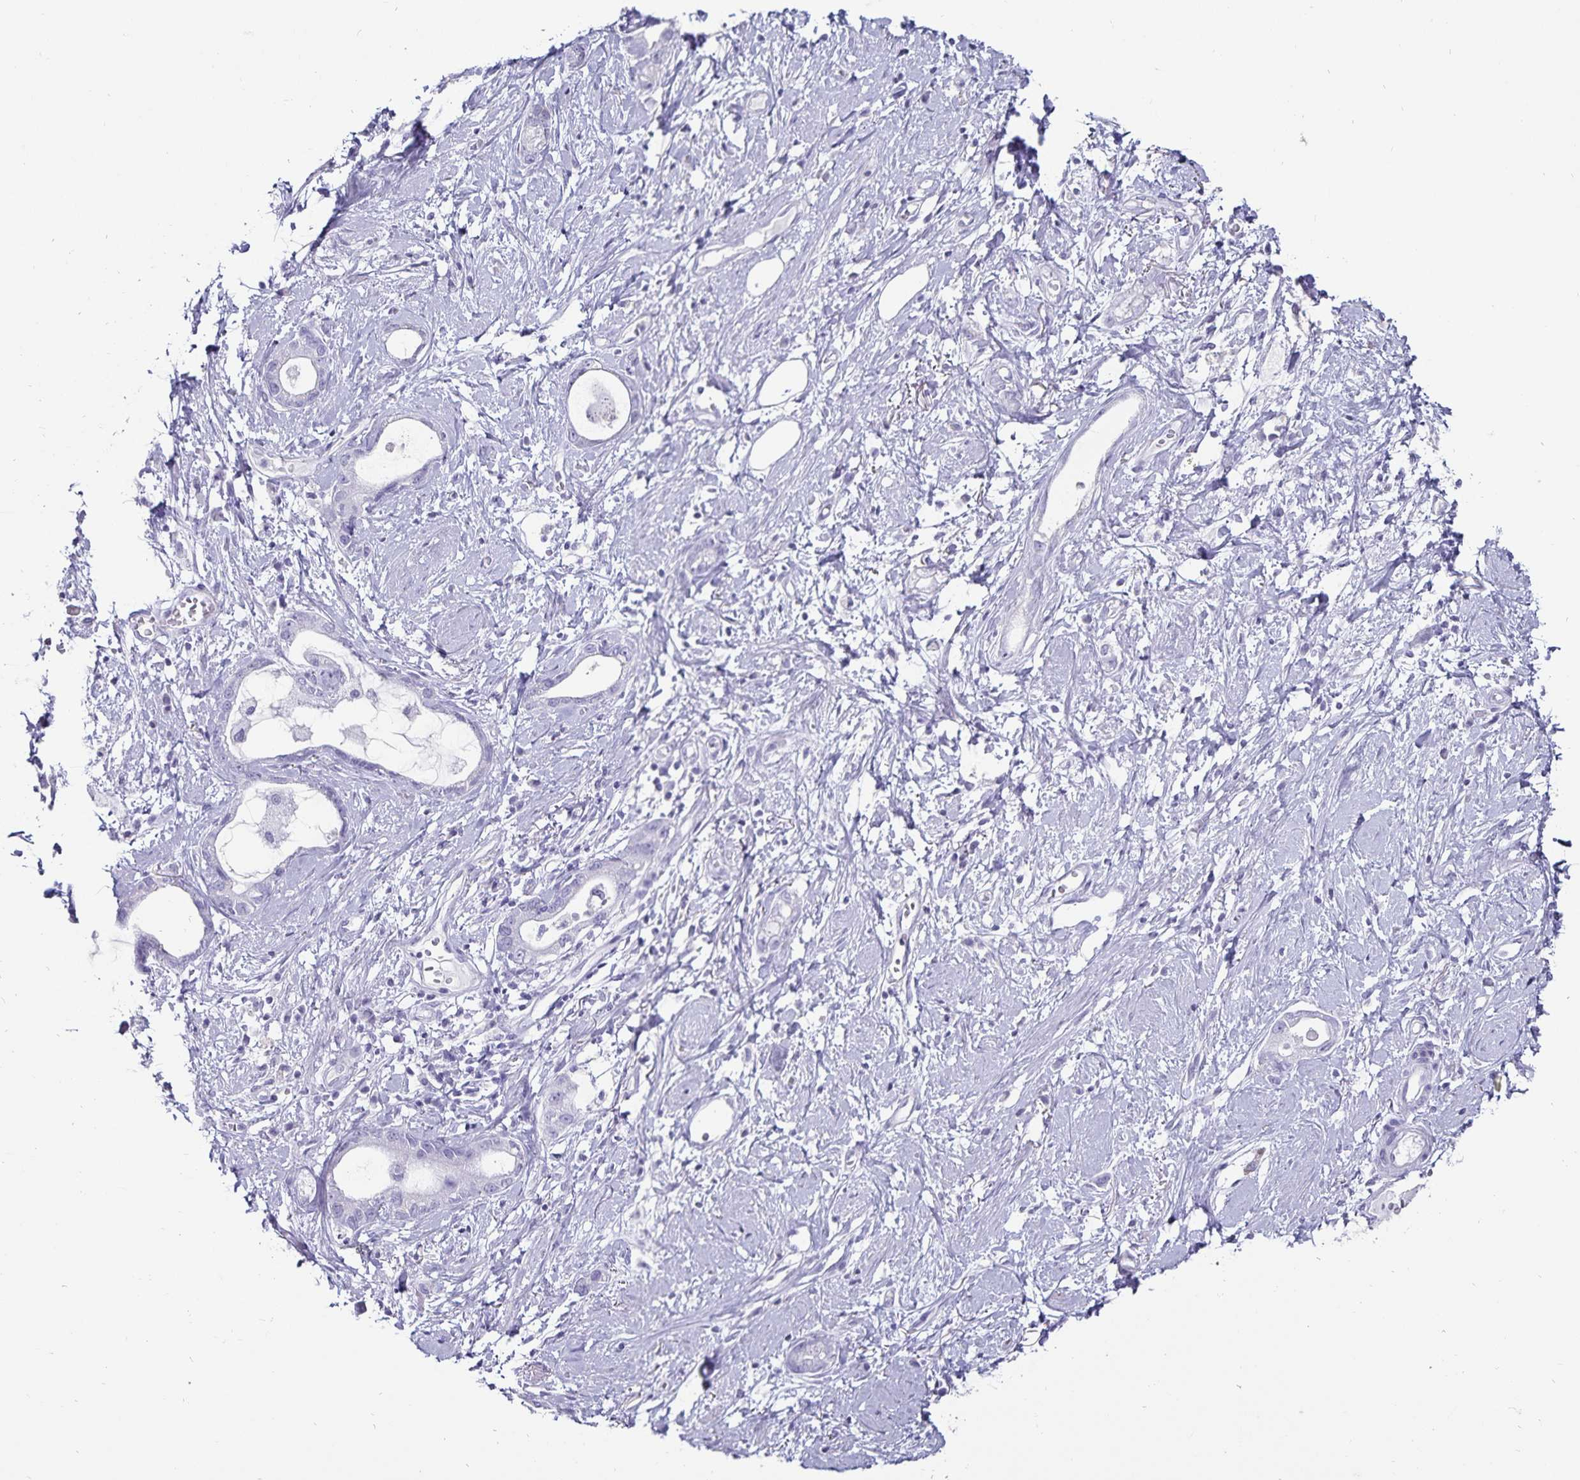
{"staining": {"intensity": "negative", "quantity": "none", "location": "none"}, "tissue": "stomach cancer", "cell_type": "Tumor cells", "image_type": "cancer", "snomed": [{"axis": "morphology", "description": "Adenocarcinoma, NOS"}, {"axis": "topography", "description": "Stomach"}], "caption": "This is an immunohistochemistry image of stomach cancer (adenocarcinoma). There is no staining in tumor cells.", "gene": "DEFA6", "patient": {"sex": "male", "age": 55}}